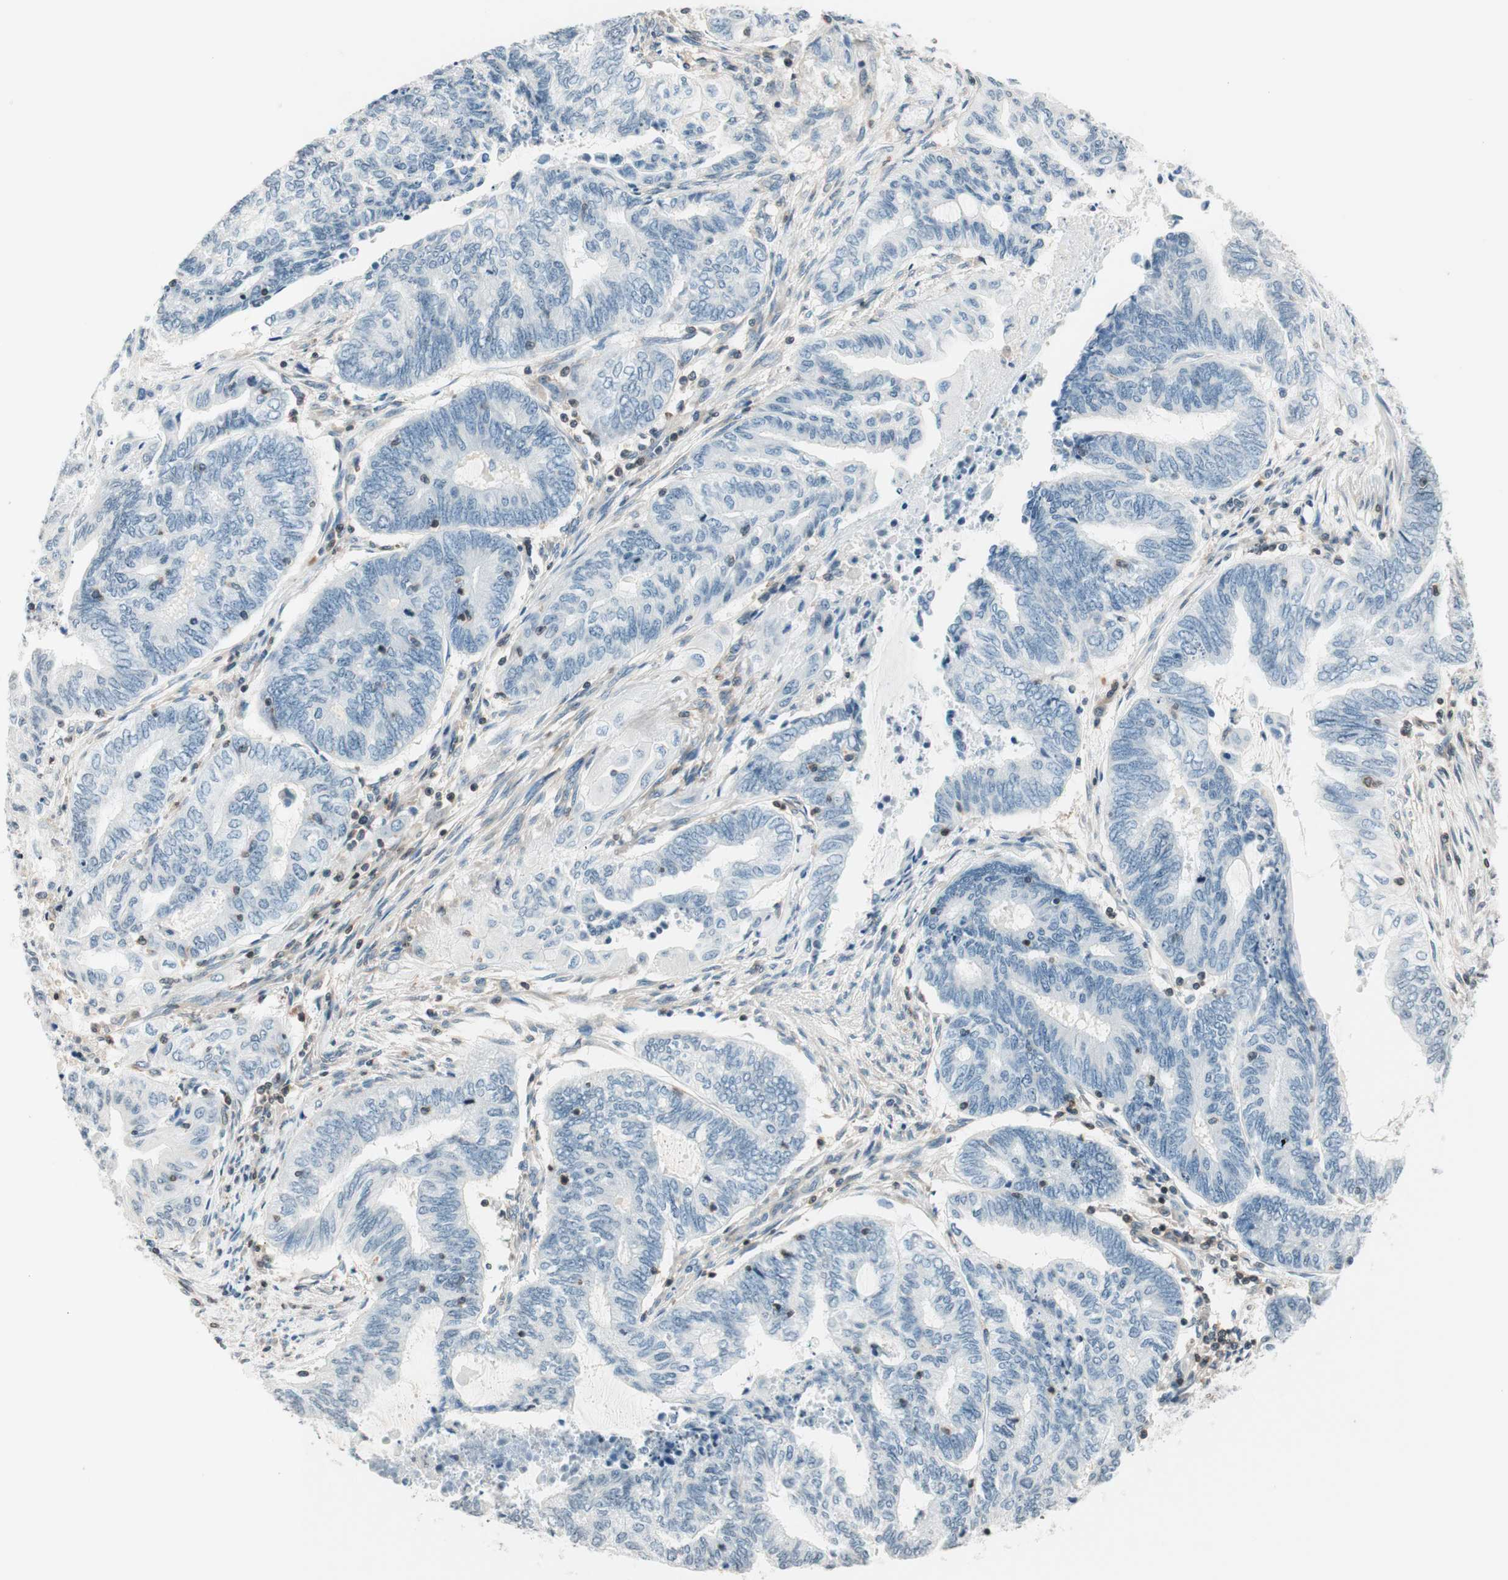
{"staining": {"intensity": "negative", "quantity": "none", "location": "none"}, "tissue": "endometrial cancer", "cell_type": "Tumor cells", "image_type": "cancer", "snomed": [{"axis": "morphology", "description": "Adenocarcinoma, NOS"}, {"axis": "topography", "description": "Uterus"}, {"axis": "topography", "description": "Endometrium"}], "caption": "The micrograph shows no staining of tumor cells in endometrial adenocarcinoma. Nuclei are stained in blue.", "gene": "WIPF1", "patient": {"sex": "female", "age": 70}}